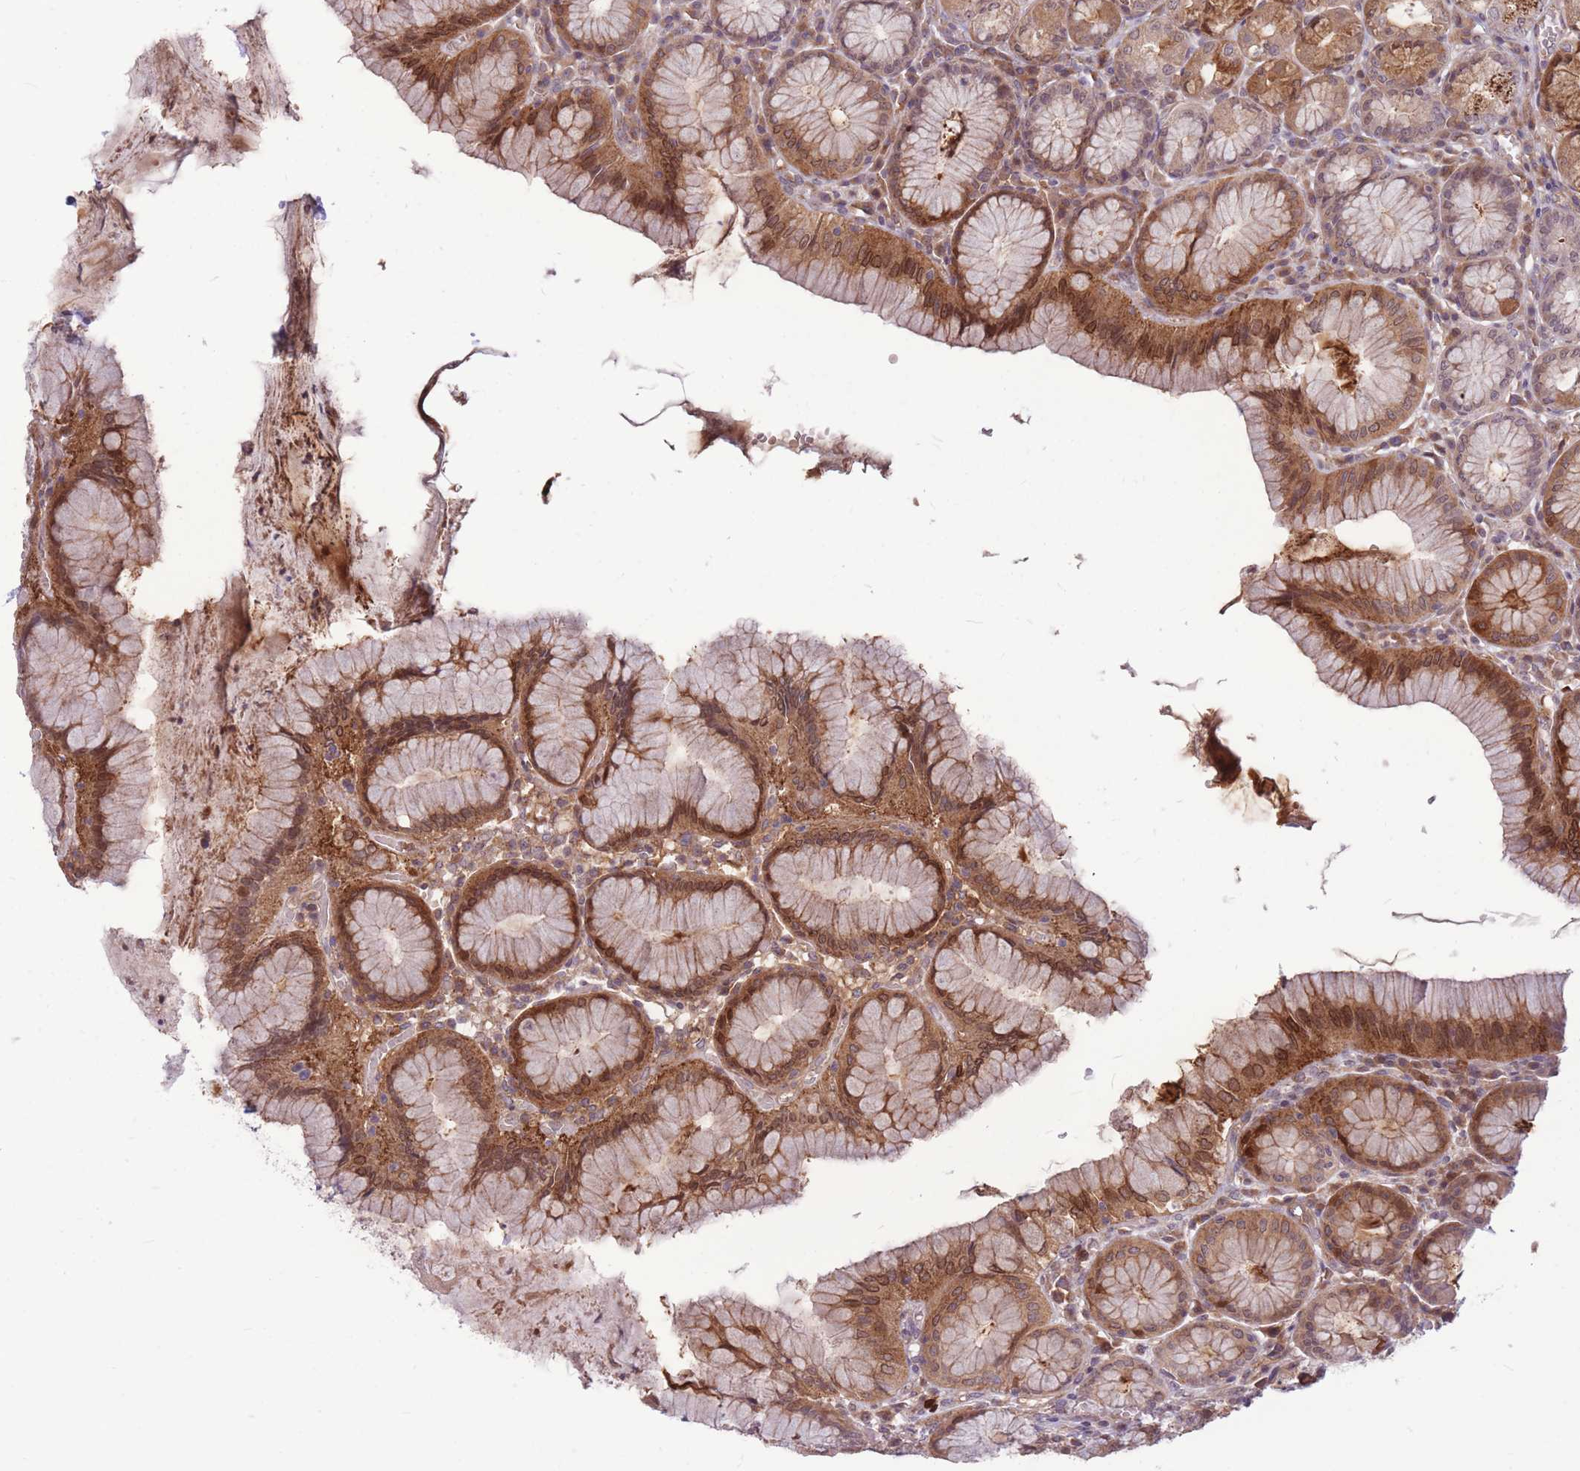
{"staining": {"intensity": "moderate", "quantity": ">75%", "location": "cytoplasmic/membranous,nuclear"}, "tissue": "stomach", "cell_type": "Glandular cells", "image_type": "normal", "snomed": [{"axis": "morphology", "description": "Normal tissue, NOS"}, {"axis": "topography", "description": "Stomach"}], "caption": "Immunohistochemical staining of benign human stomach displays >75% levels of moderate cytoplasmic/membranous,nuclear protein positivity in about >75% of glandular cells. (DAB (3,3'-diaminobenzidine) IHC, brown staining for protein, blue staining for nuclei).", "gene": "TCF20", "patient": {"sex": "male", "age": 55}}